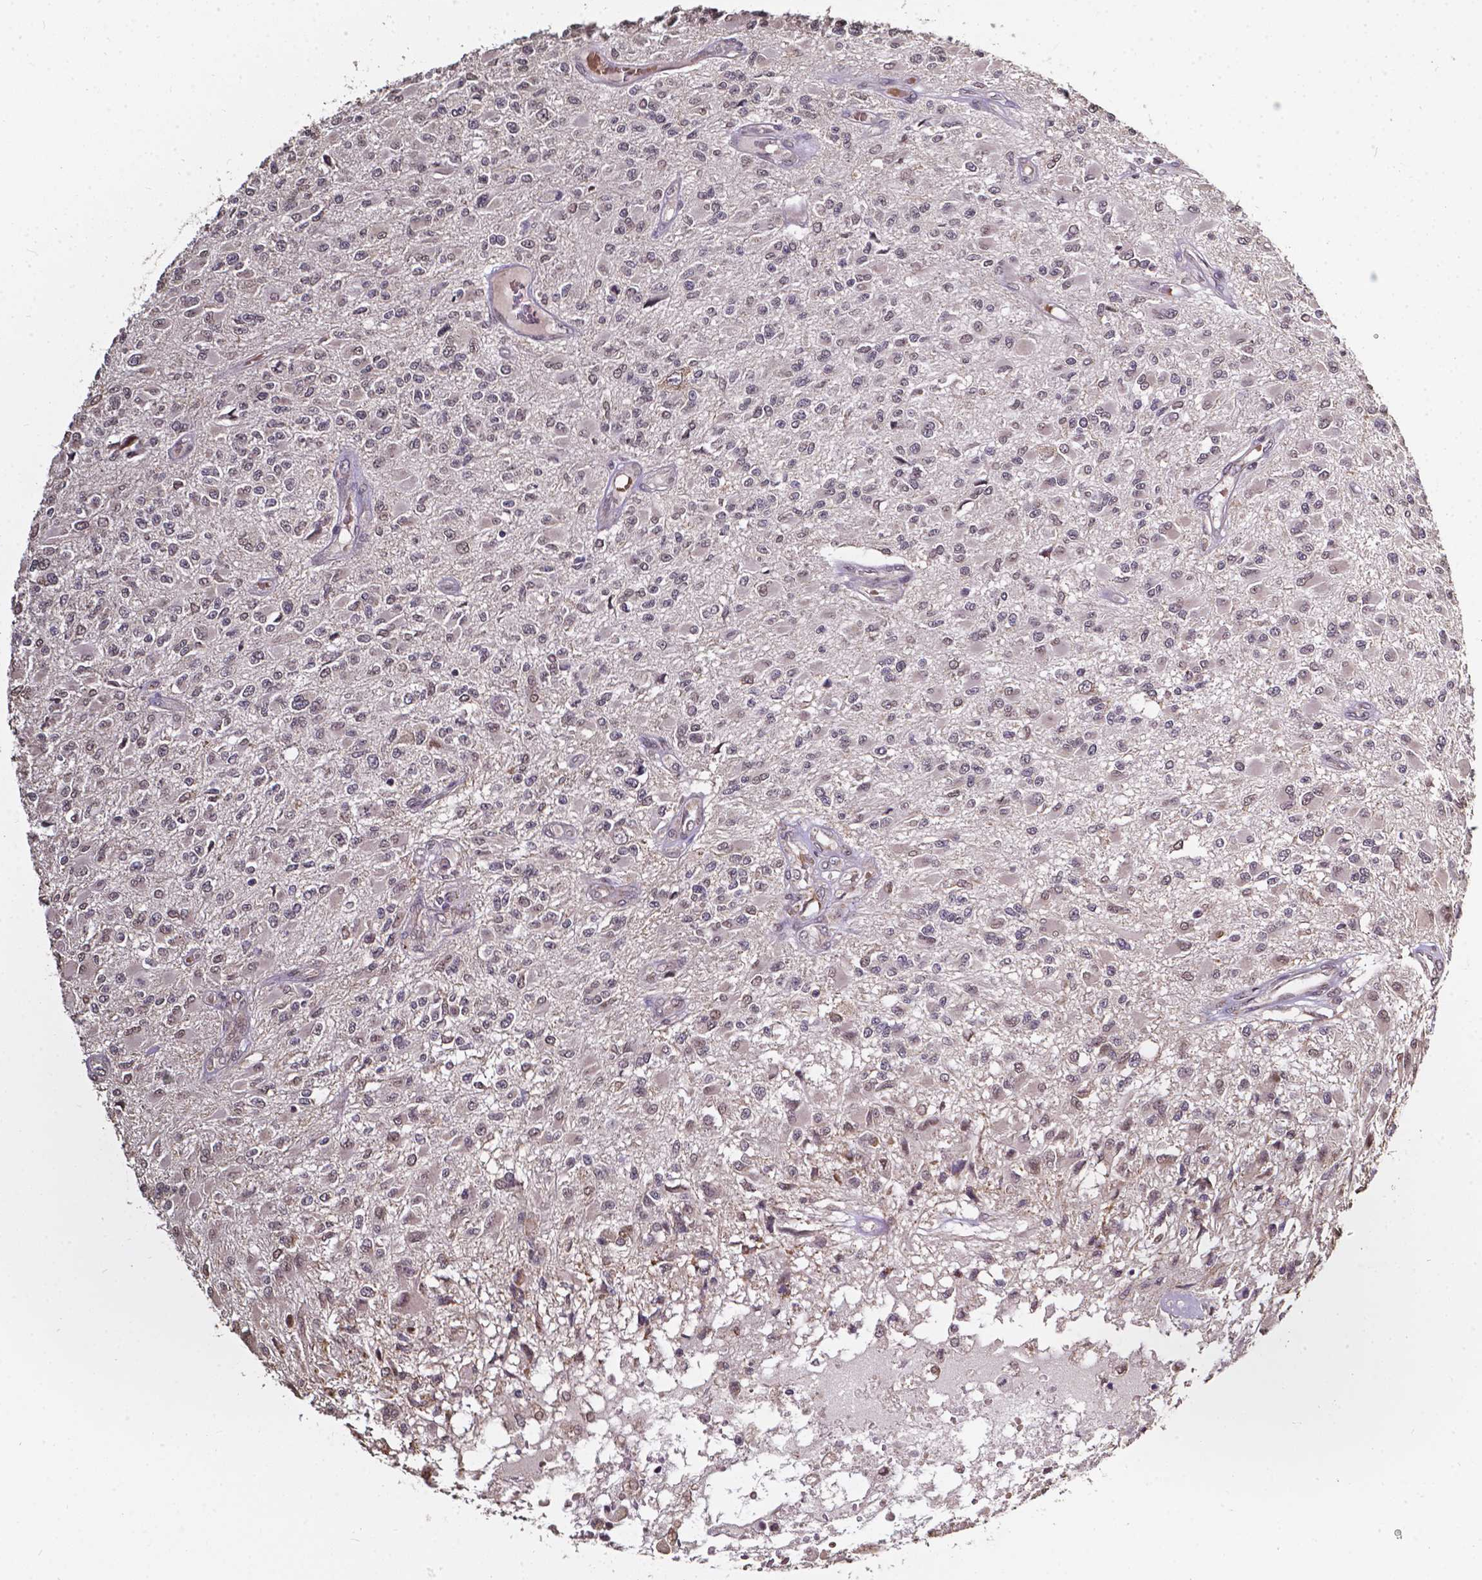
{"staining": {"intensity": "negative", "quantity": "none", "location": "none"}, "tissue": "glioma", "cell_type": "Tumor cells", "image_type": "cancer", "snomed": [{"axis": "morphology", "description": "Glioma, malignant, High grade"}, {"axis": "topography", "description": "Brain"}], "caption": "Tumor cells are negative for brown protein staining in glioma. Brightfield microscopy of immunohistochemistry stained with DAB (brown) and hematoxylin (blue), captured at high magnification.", "gene": "GLRA2", "patient": {"sex": "female", "age": 63}}